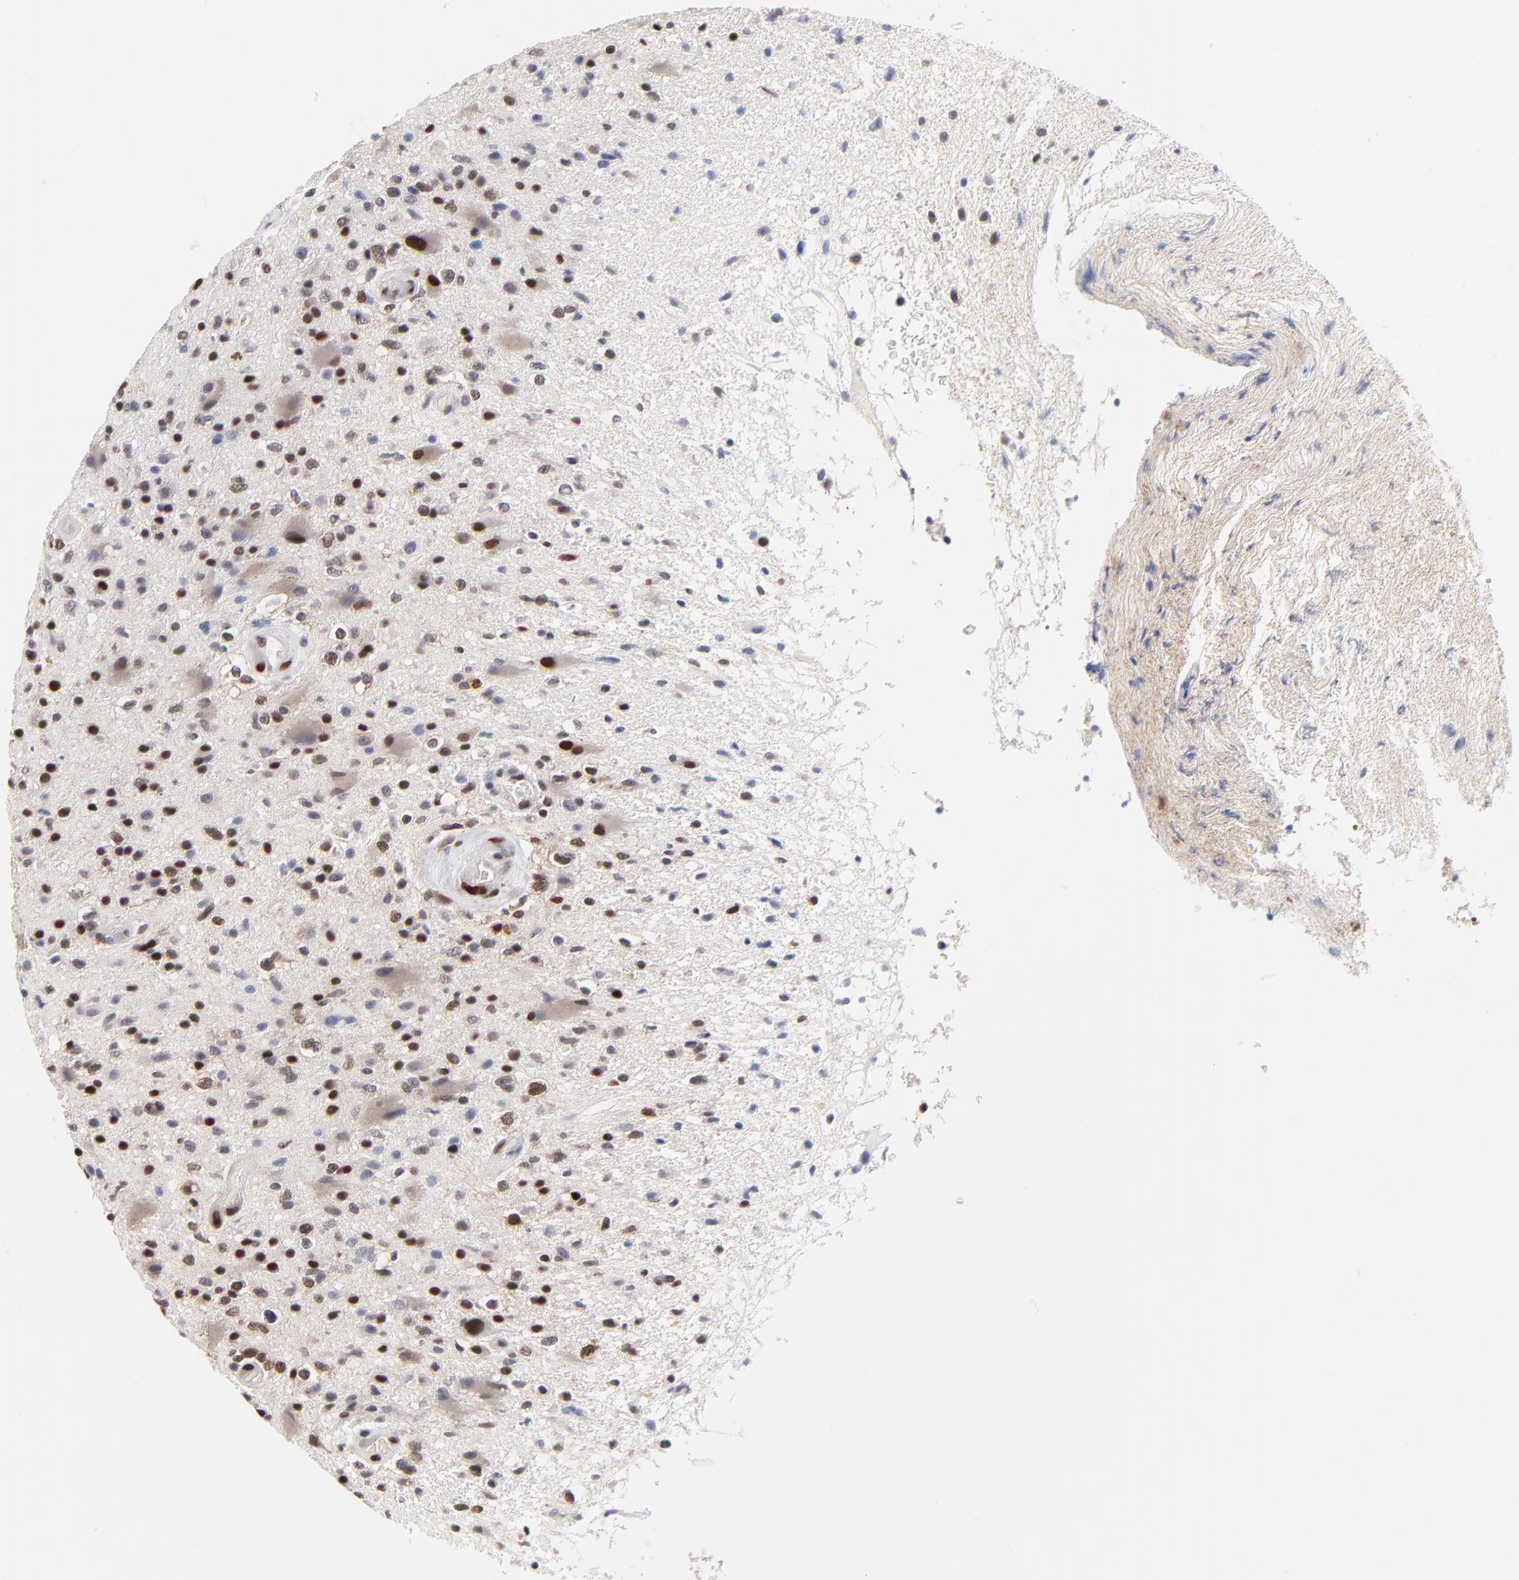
{"staining": {"intensity": "moderate", "quantity": "25%-75%", "location": "nuclear"}, "tissue": "glioma", "cell_type": "Tumor cells", "image_type": "cancer", "snomed": [{"axis": "morphology", "description": "Glioma, malignant, High grade"}, {"axis": "topography", "description": "Brain"}], "caption": "Immunohistochemistry (IHC) of glioma exhibits medium levels of moderate nuclear staining in about 25%-75% of tumor cells.", "gene": "OGFOD1", "patient": {"sex": "male", "age": 33}}